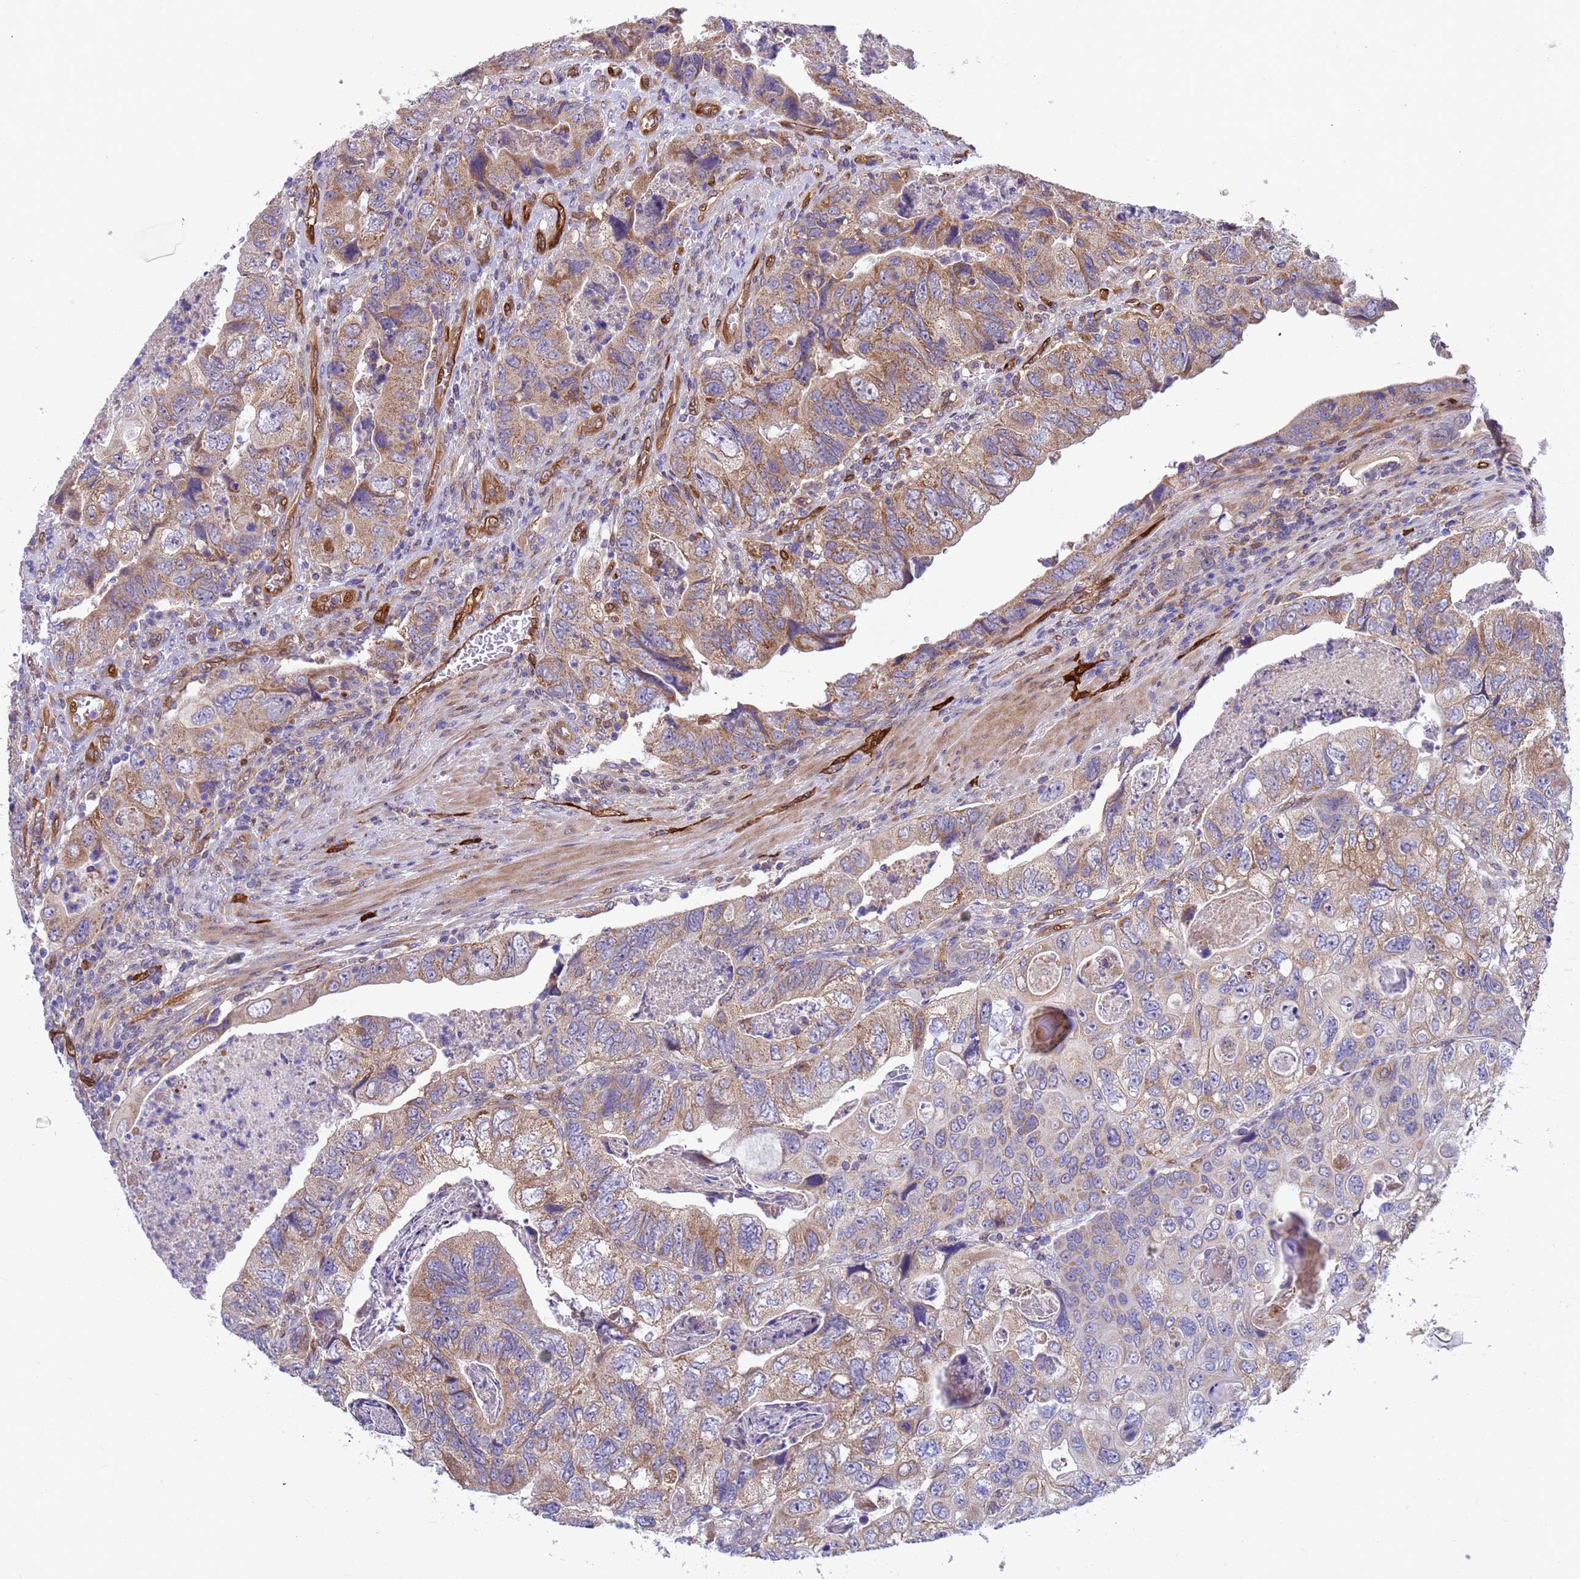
{"staining": {"intensity": "moderate", "quantity": ">75%", "location": "cytoplasmic/membranous"}, "tissue": "colorectal cancer", "cell_type": "Tumor cells", "image_type": "cancer", "snomed": [{"axis": "morphology", "description": "Adenocarcinoma, NOS"}, {"axis": "topography", "description": "Rectum"}], "caption": "Colorectal cancer stained for a protein (brown) shows moderate cytoplasmic/membranous positive expression in approximately >75% of tumor cells.", "gene": "FOXRED1", "patient": {"sex": "male", "age": 63}}